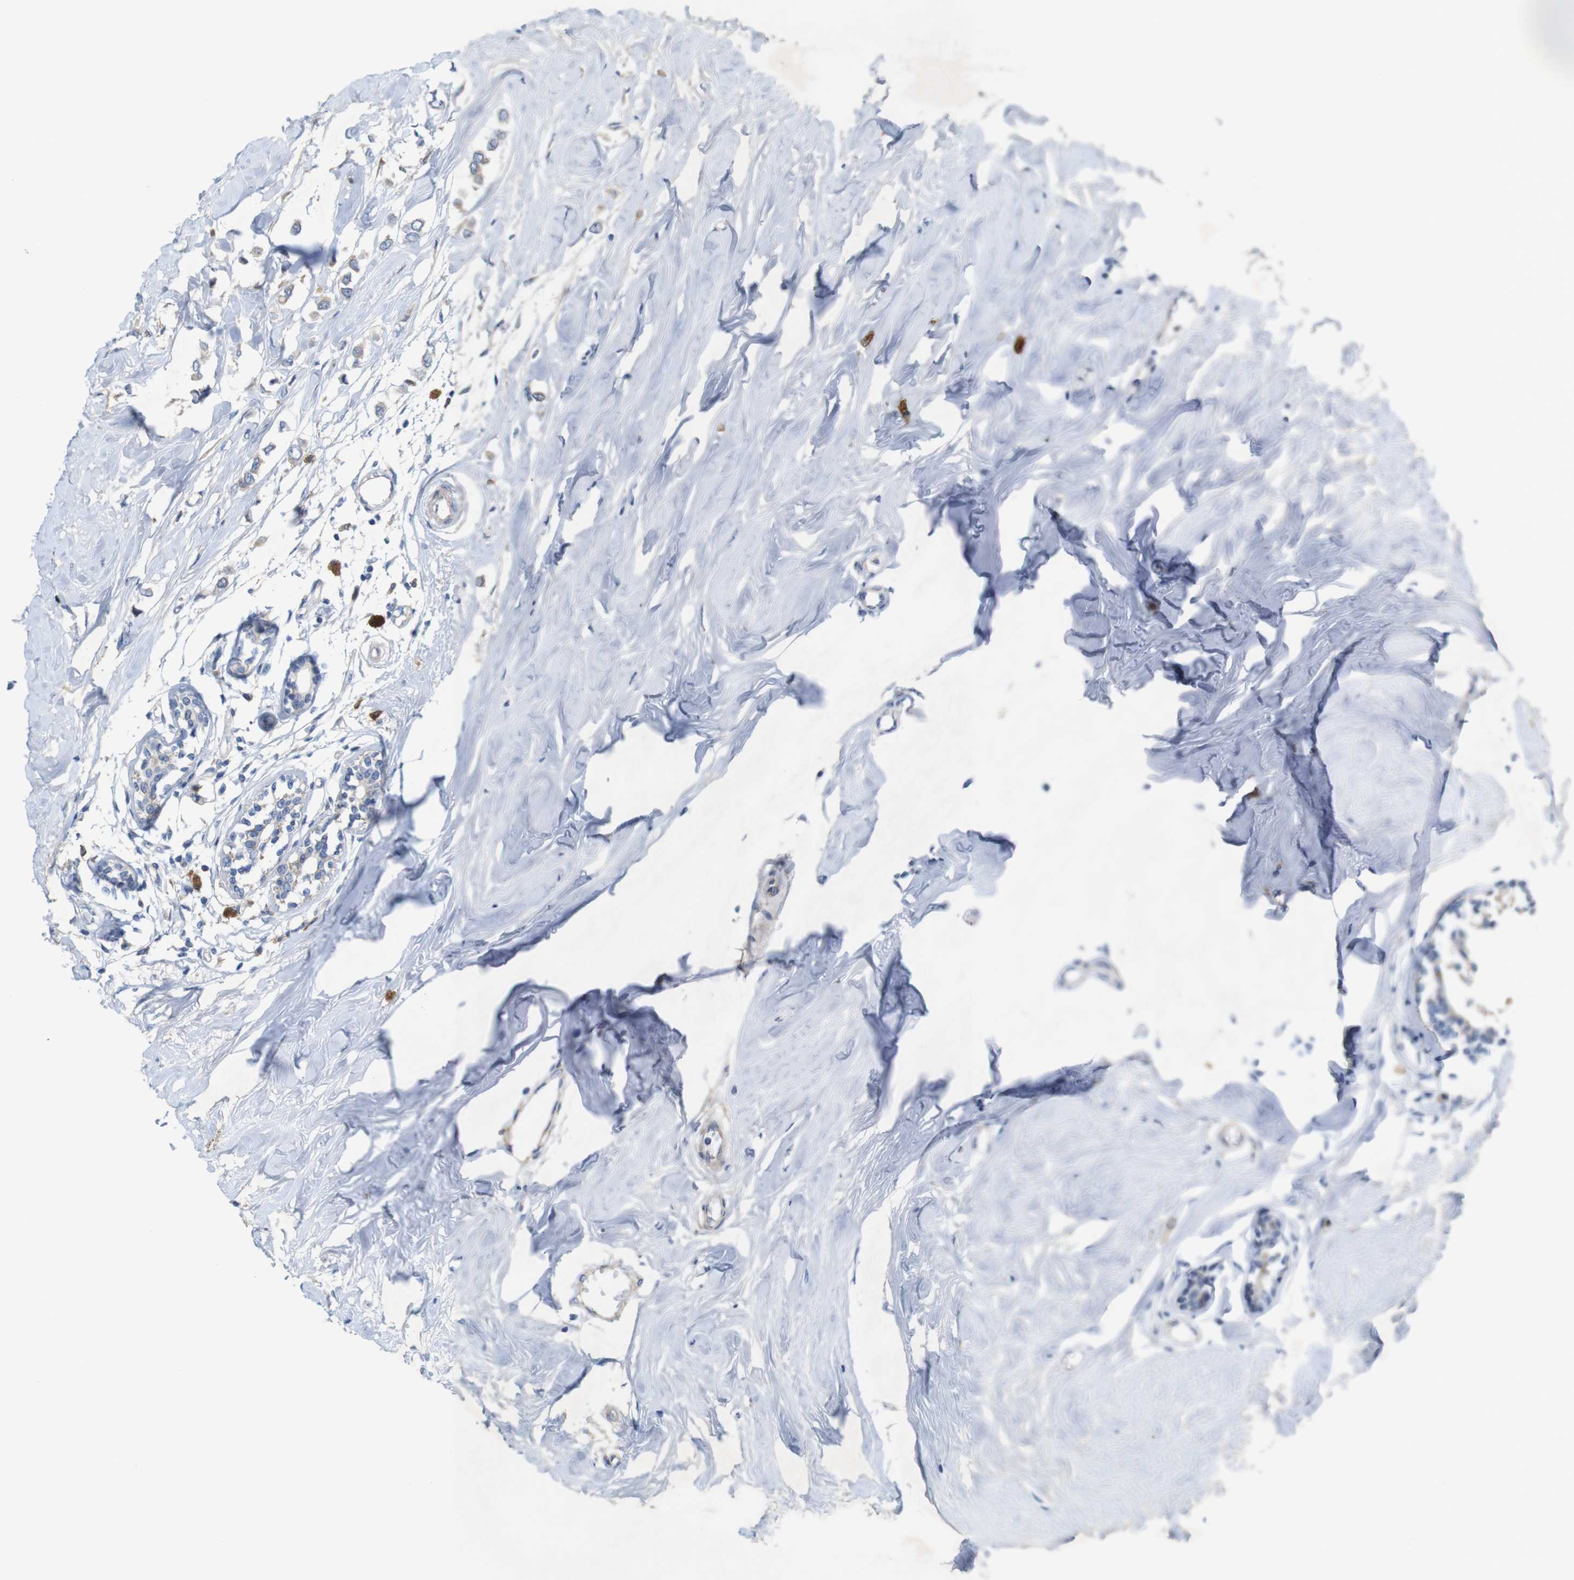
{"staining": {"intensity": "weak", "quantity": "<25%", "location": "cytoplasmic/membranous"}, "tissue": "breast cancer", "cell_type": "Tumor cells", "image_type": "cancer", "snomed": [{"axis": "morphology", "description": "Lobular carcinoma"}, {"axis": "topography", "description": "Breast"}], "caption": "This is an IHC photomicrograph of human breast cancer. There is no expression in tumor cells.", "gene": "SIGLEC8", "patient": {"sex": "female", "age": 51}}